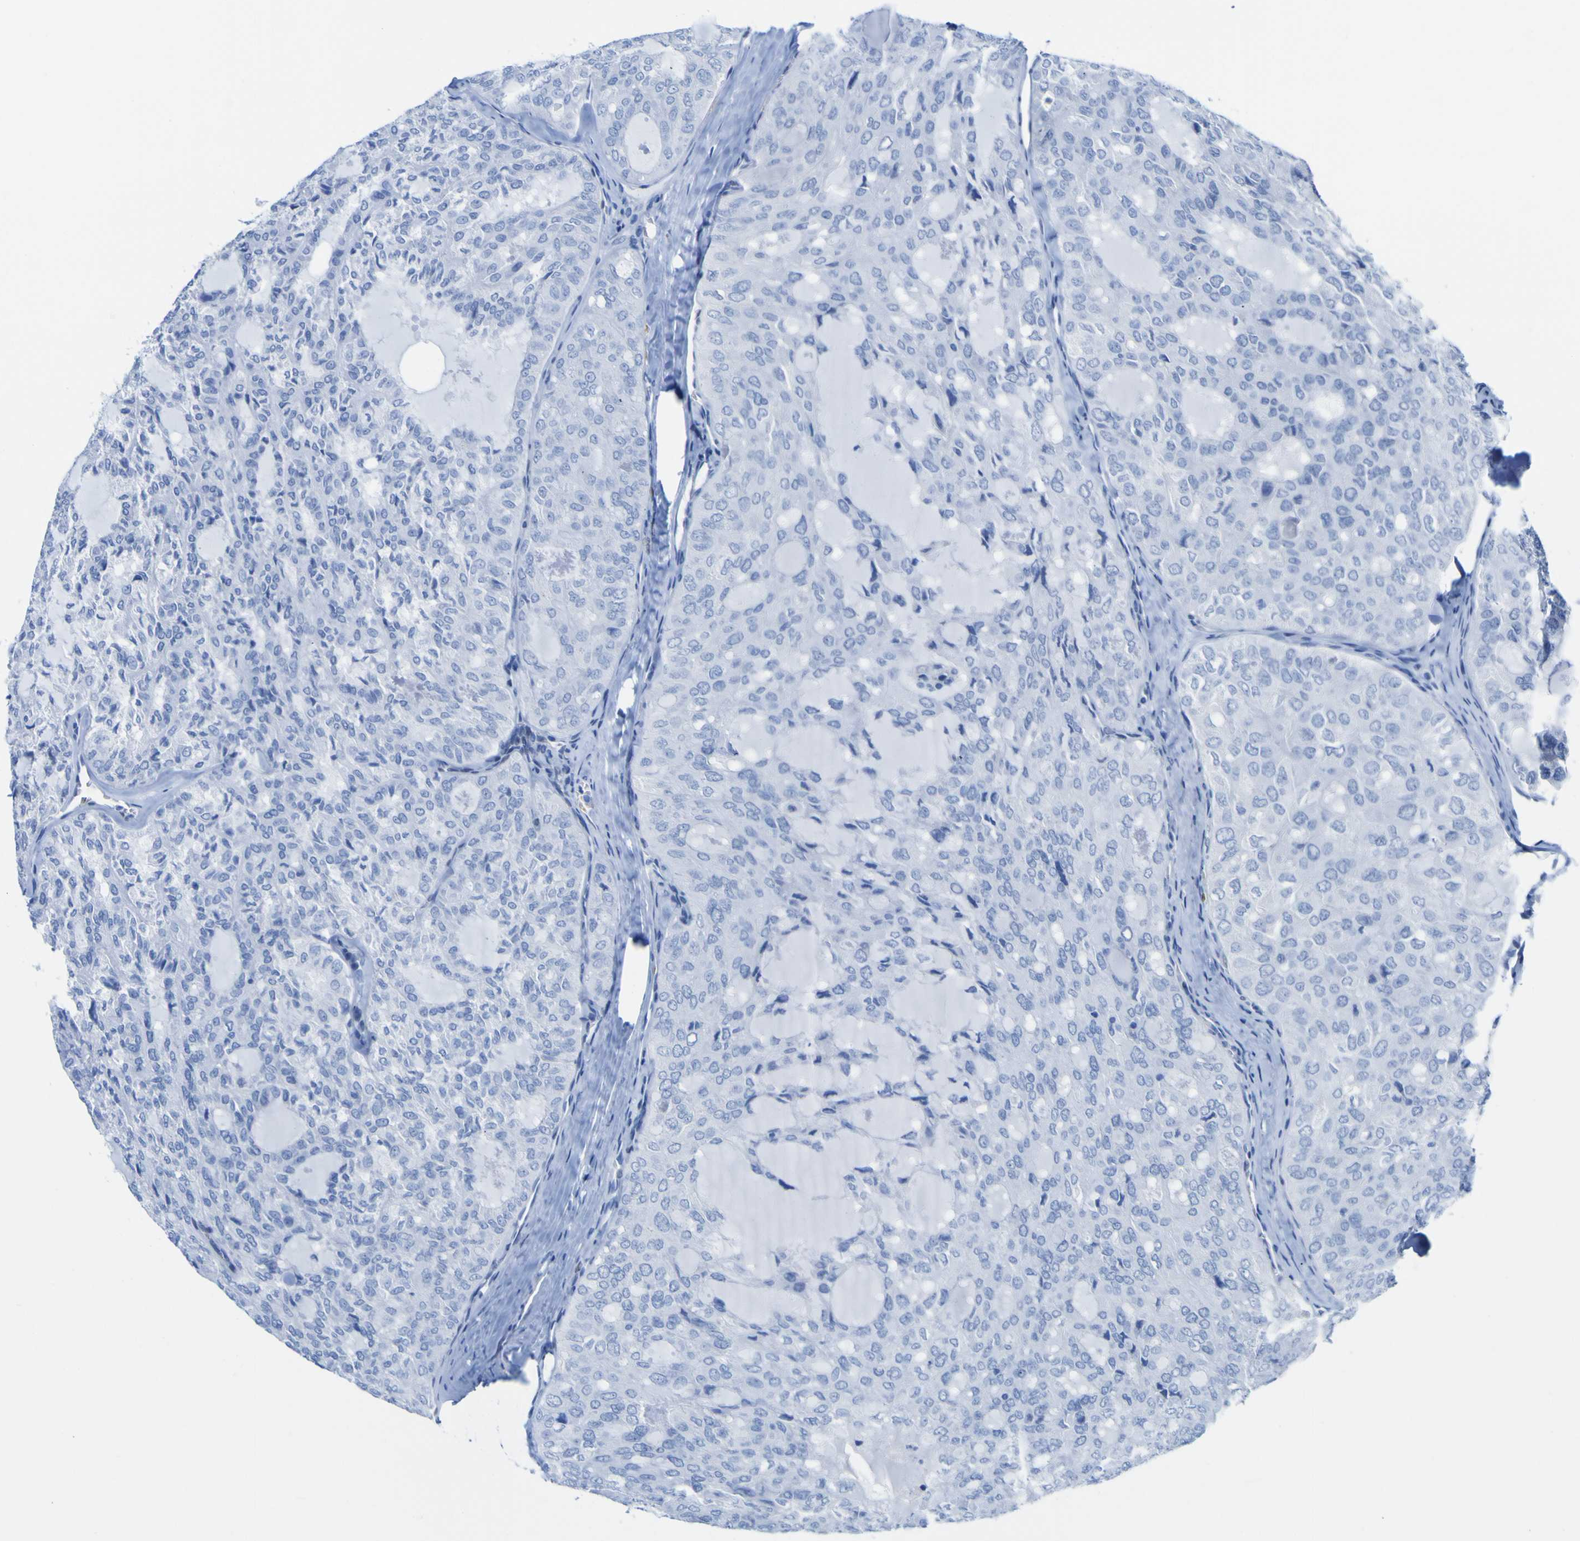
{"staining": {"intensity": "negative", "quantity": "none", "location": "none"}, "tissue": "thyroid cancer", "cell_type": "Tumor cells", "image_type": "cancer", "snomed": [{"axis": "morphology", "description": "Follicular adenoma carcinoma, NOS"}, {"axis": "topography", "description": "Thyroid gland"}], "caption": "Tumor cells show no significant protein staining in follicular adenoma carcinoma (thyroid).", "gene": "DACH1", "patient": {"sex": "male", "age": 75}}